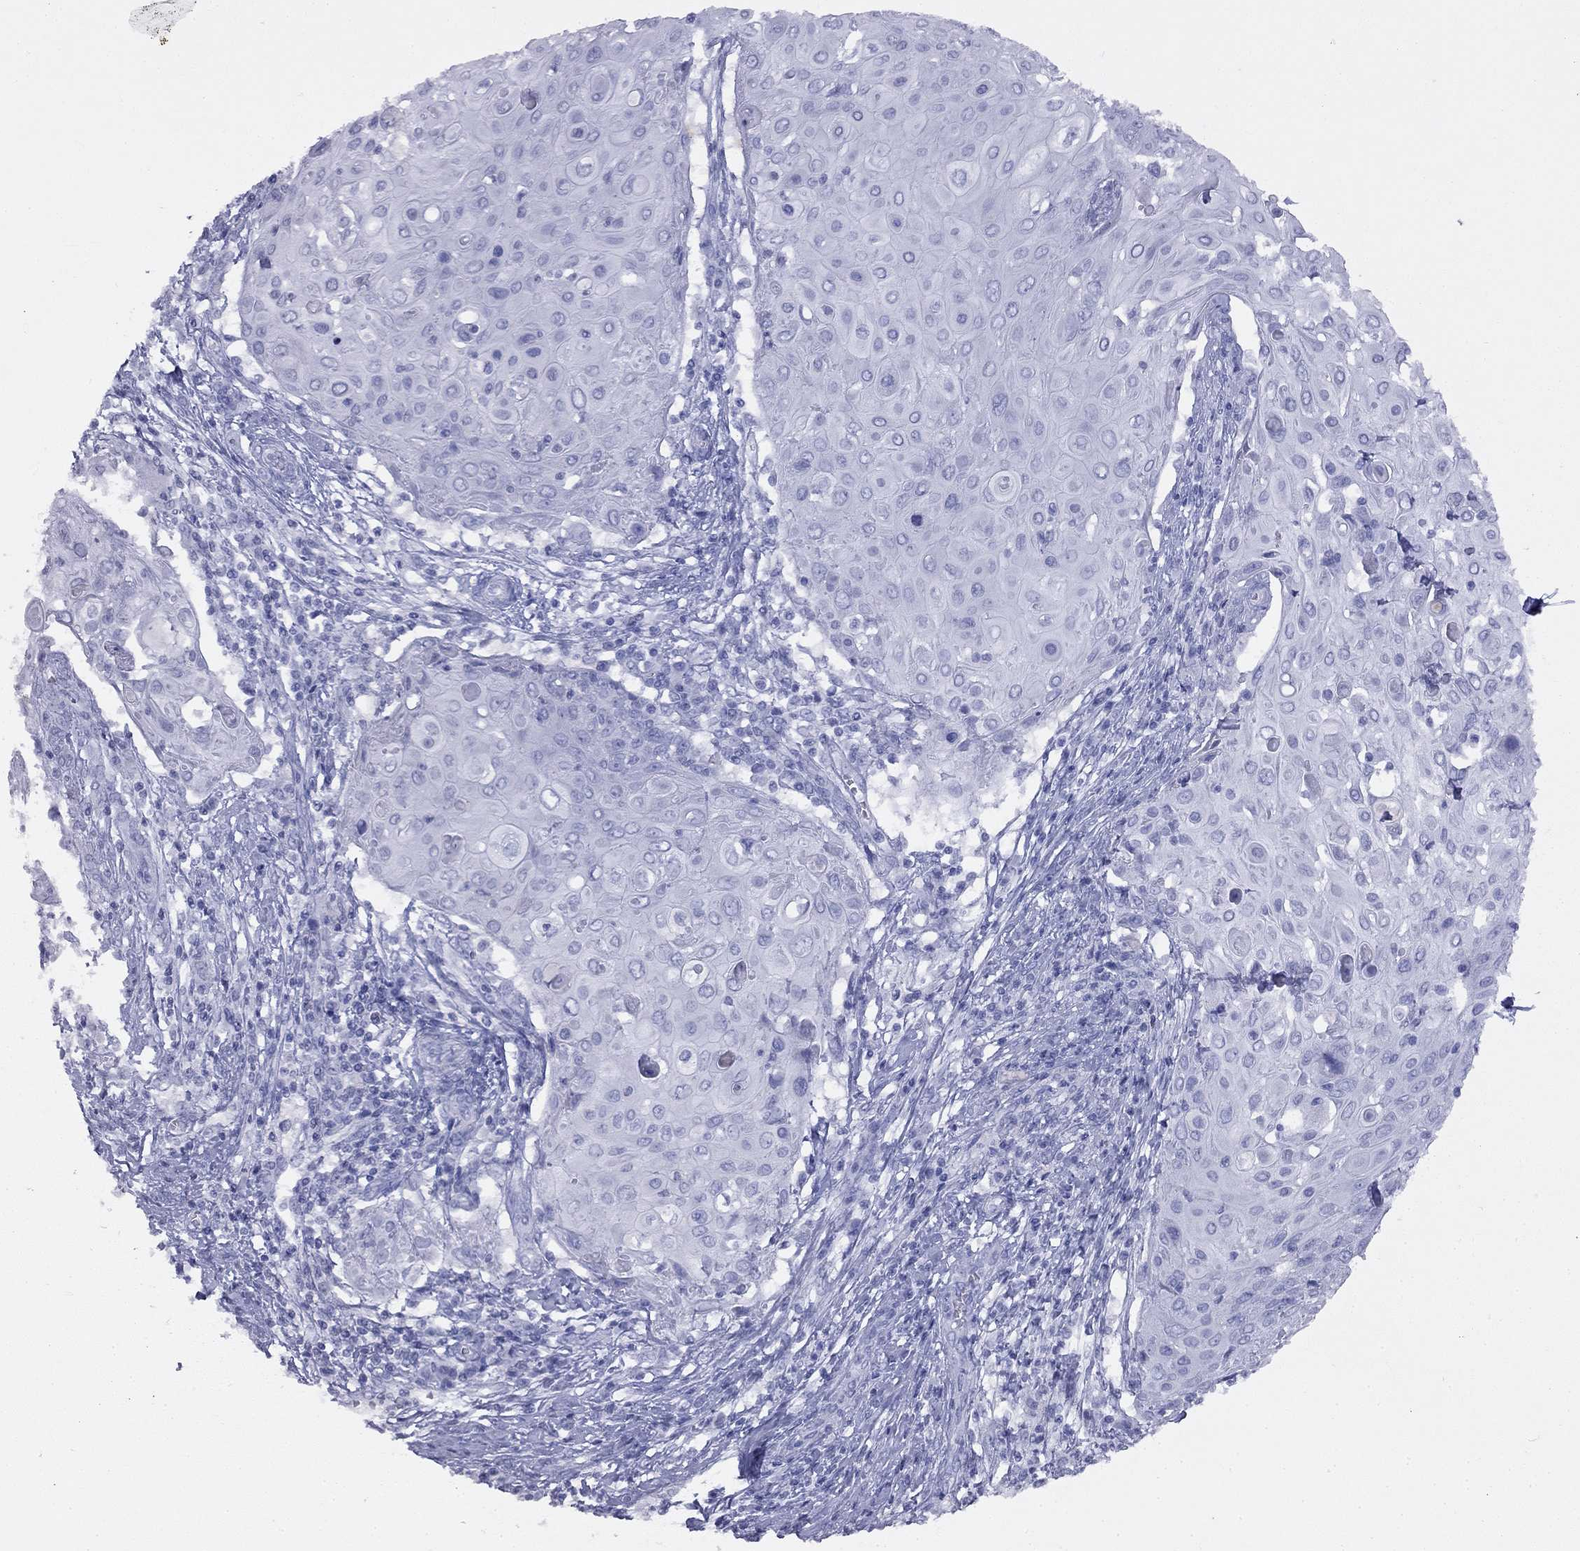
{"staining": {"intensity": "negative", "quantity": "none", "location": "none"}, "tissue": "cervical cancer", "cell_type": "Tumor cells", "image_type": "cancer", "snomed": [{"axis": "morphology", "description": "Squamous cell carcinoma, NOS"}, {"axis": "topography", "description": "Cervix"}], "caption": "Histopathology image shows no significant protein positivity in tumor cells of cervical squamous cell carcinoma.", "gene": "KLRG1", "patient": {"sex": "female", "age": 39}}